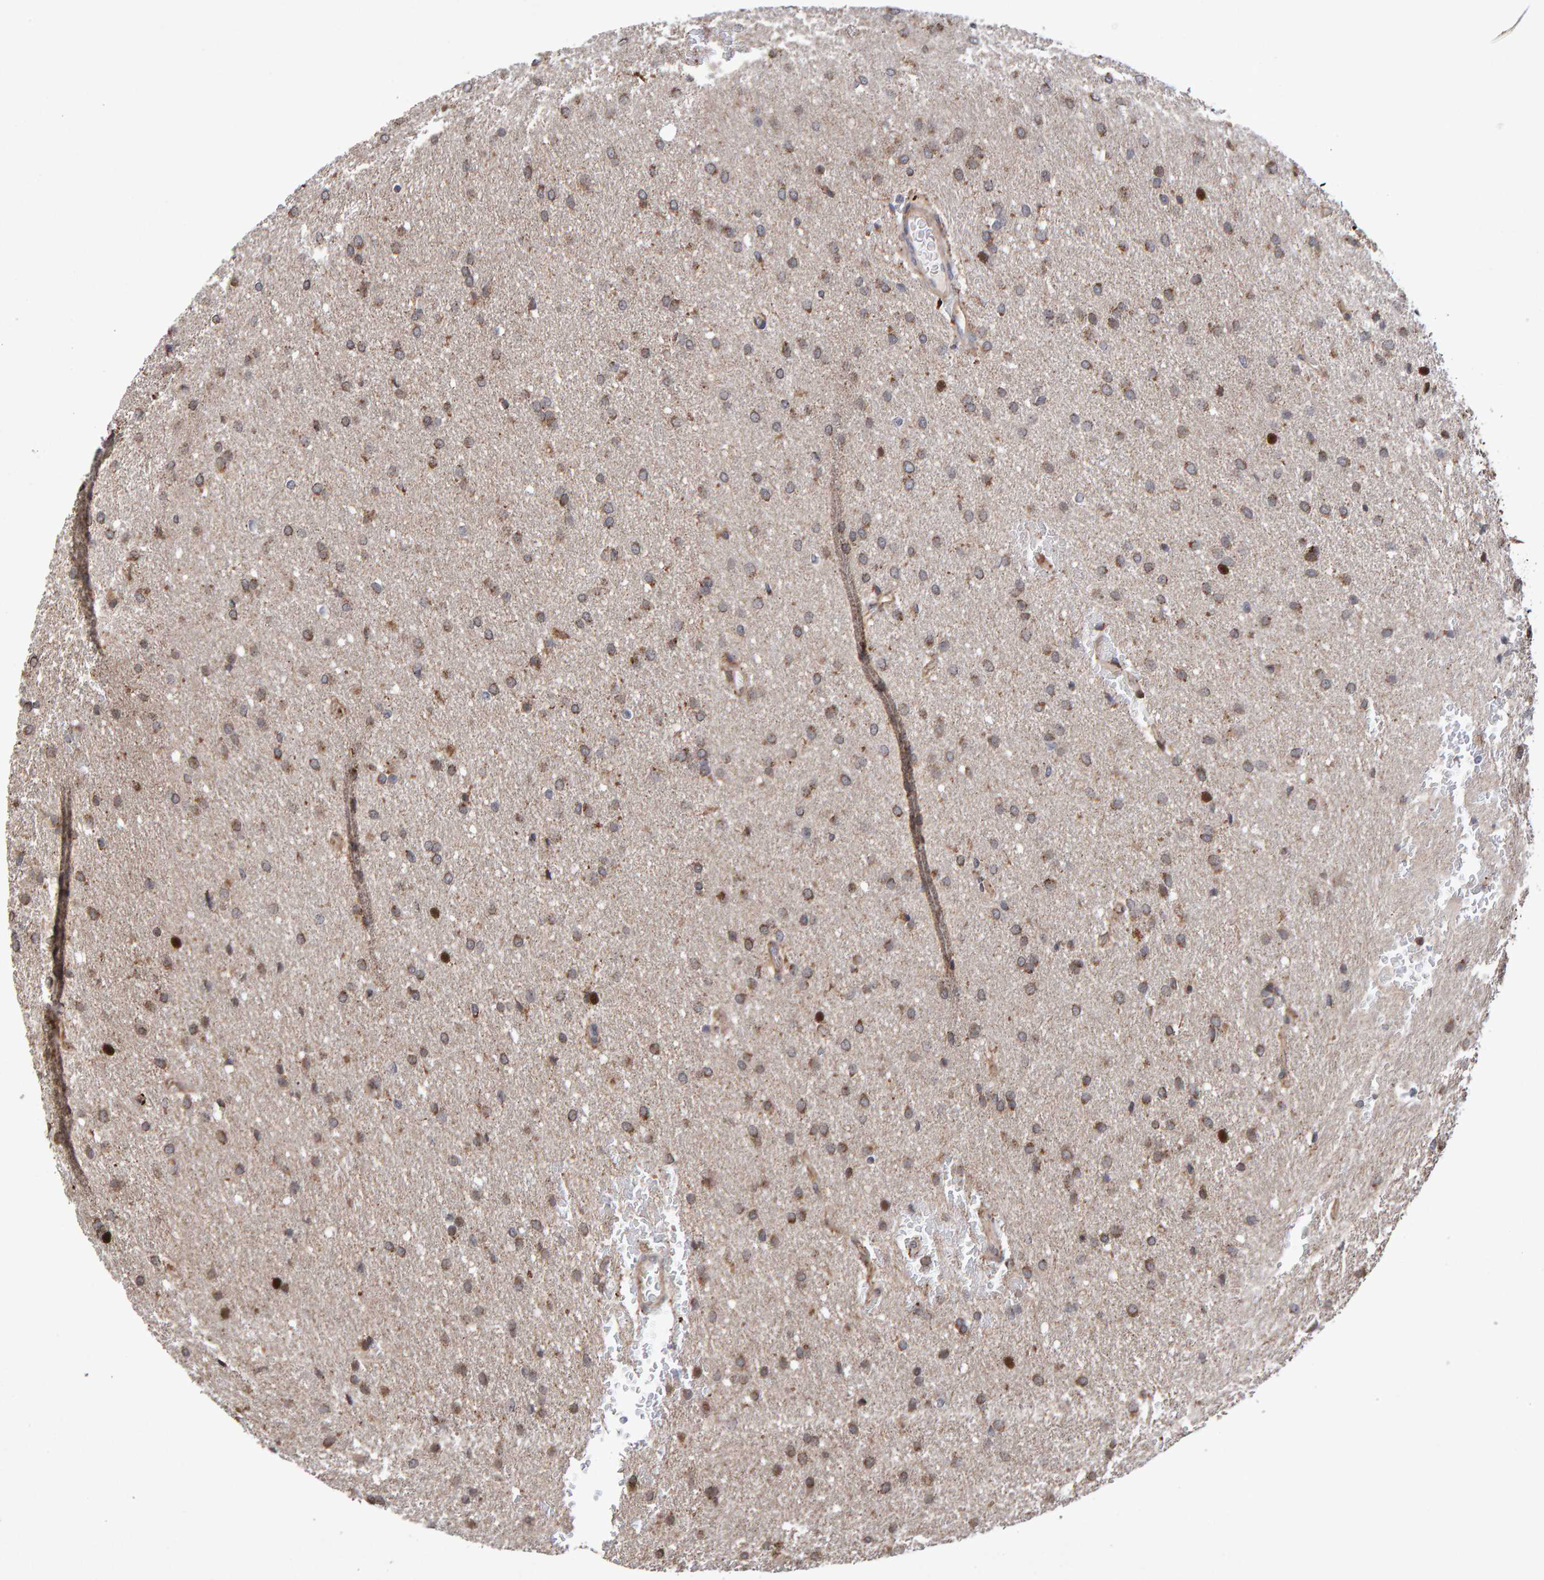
{"staining": {"intensity": "weak", "quantity": "25%-75%", "location": "cytoplasmic/membranous"}, "tissue": "glioma", "cell_type": "Tumor cells", "image_type": "cancer", "snomed": [{"axis": "morphology", "description": "Glioma, malignant, Low grade"}, {"axis": "topography", "description": "Brain"}], "caption": "This photomicrograph demonstrates IHC staining of malignant glioma (low-grade), with low weak cytoplasmic/membranous positivity in approximately 25%-75% of tumor cells.", "gene": "PECR", "patient": {"sex": "female", "age": 37}}